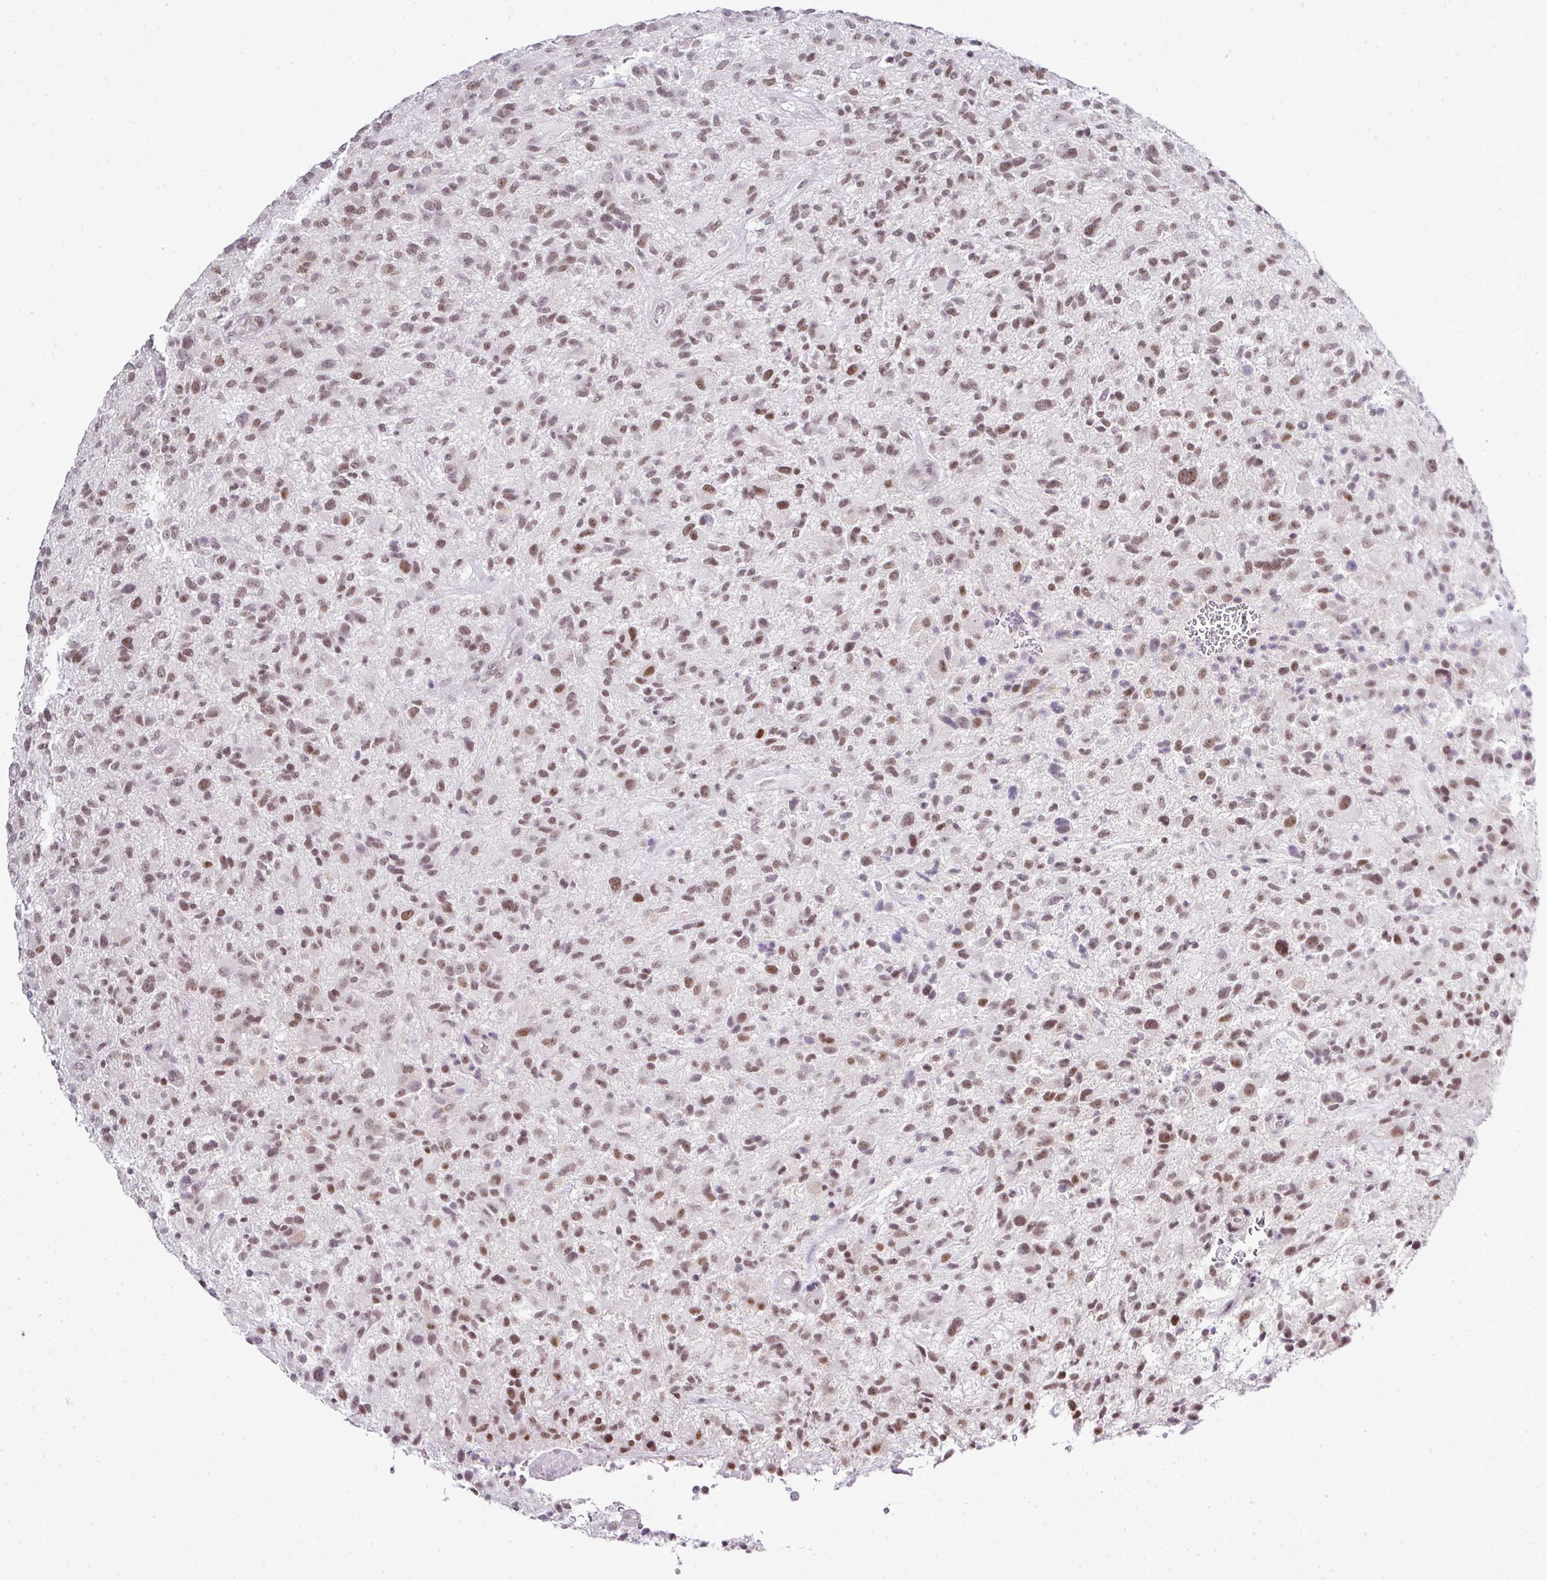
{"staining": {"intensity": "moderate", "quantity": ">75%", "location": "nuclear"}, "tissue": "glioma", "cell_type": "Tumor cells", "image_type": "cancer", "snomed": [{"axis": "morphology", "description": "Glioma, malignant, High grade"}, {"axis": "topography", "description": "Brain"}], "caption": "An immunohistochemistry (IHC) image of neoplastic tissue is shown. Protein staining in brown highlights moderate nuclear positivity in malignant glioma (high-grade) within tumor cells. (IHC, brightfield microscopy, high magnification).", "gene": "FAM32A", "patient": {"sex": "male", "age": 47}}